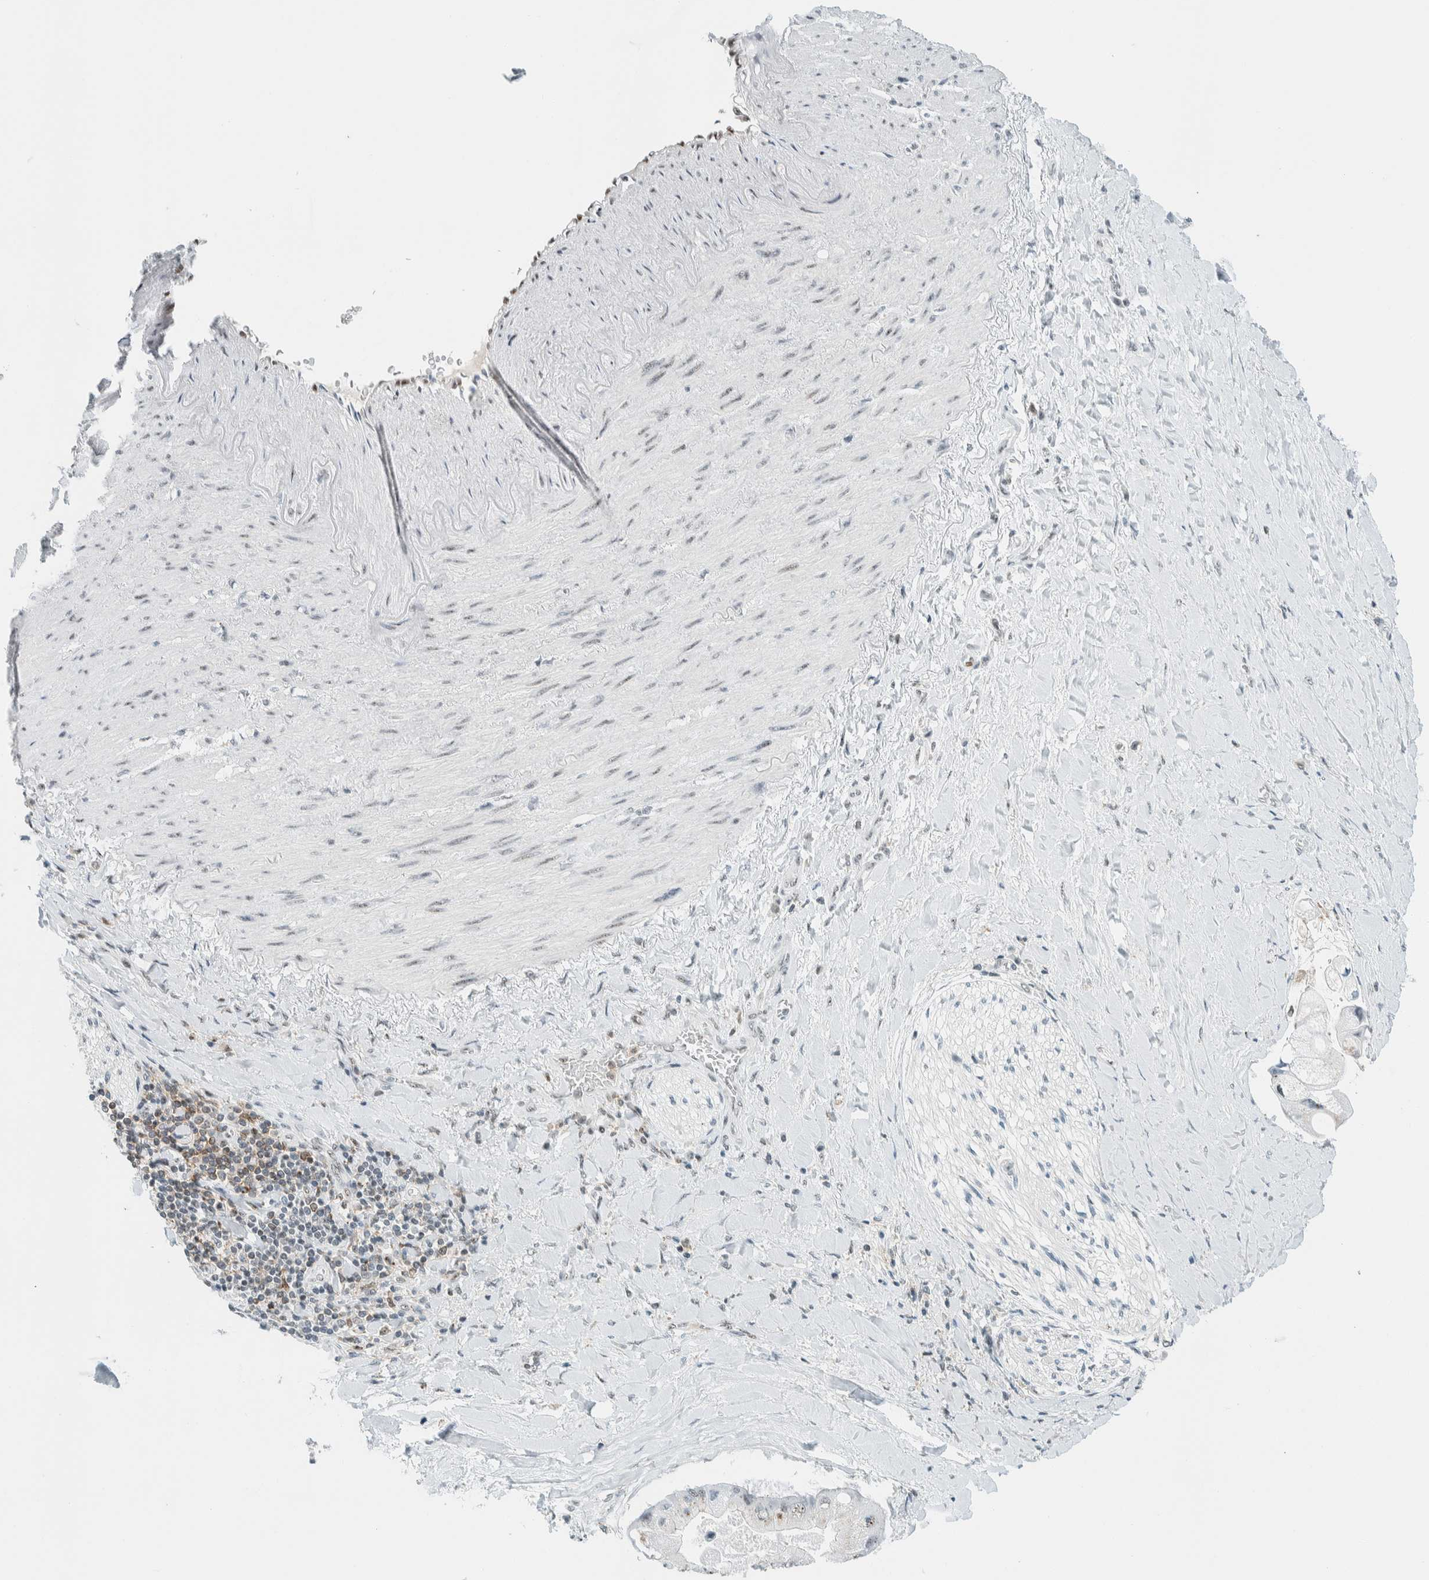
{"staining": {"intensity": "negative", "quantity": "none", "location": "none"}, "tissue": "liver cancer", "cell_type": "Tumor cells", "image_type": "cancer", "snomed": [{"axis": "morphology", "description": "Cholangiocarcinoma"}, {"axis": "topography", "description": "Liver"}], "caption": "Tumor cells are negative for protein expression in human liver cancer (cholangiocarcinoma).", "gene": "CYSRT1", "patient": {"sex": "male", "age": 50}}